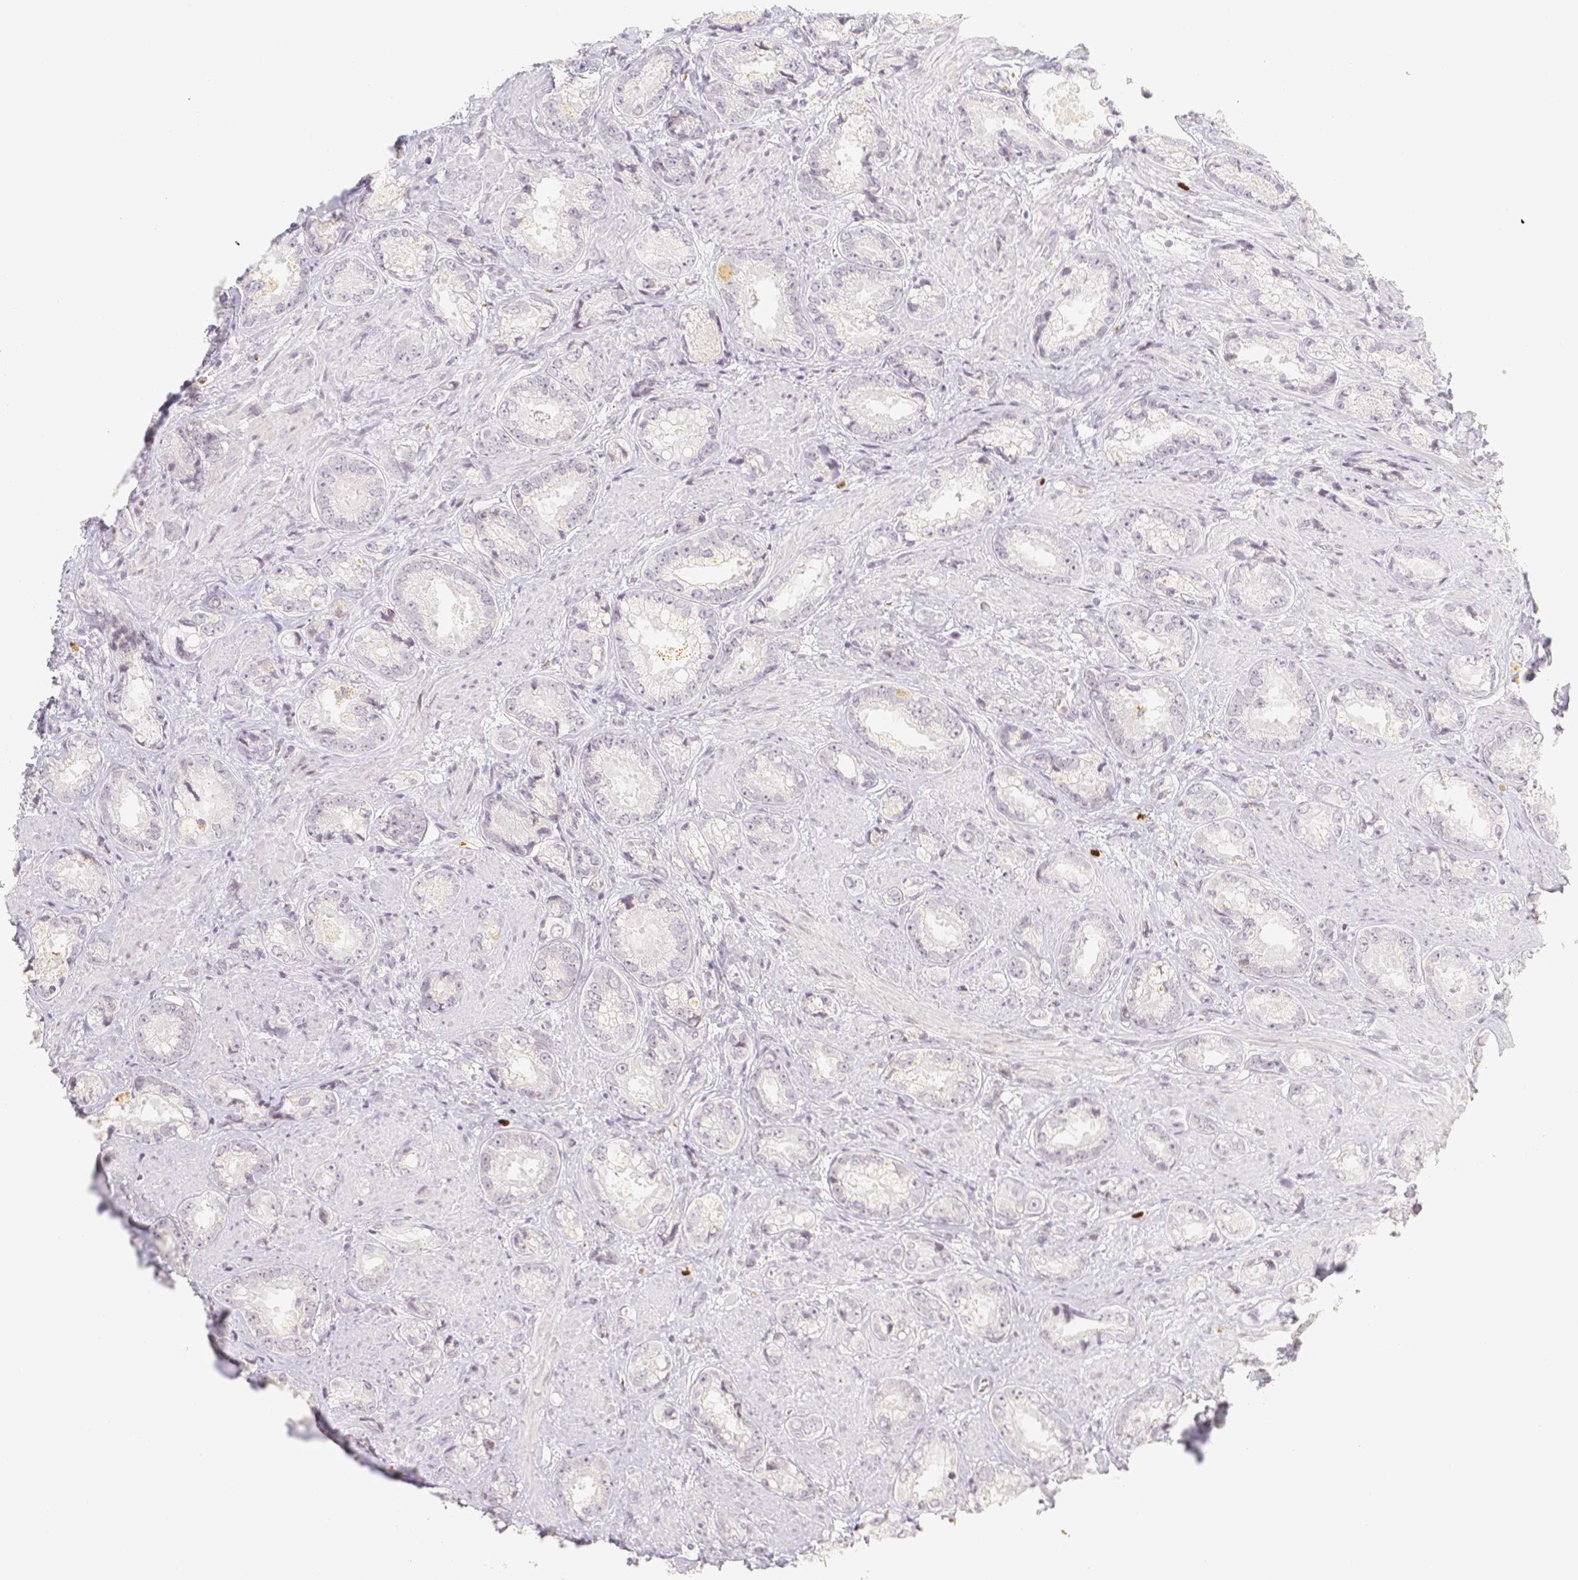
{"staining": {"intensity": "negative", "quantity": "none", "location": "none"}, "tissue": "prostate cancer", "cell_type": "Tumor cells", "image_type": "cancer", "snomed": [{"axis": "morphology", "description": "Adenocarcinoma, High grade"}, {"axis": "topography", "description": "Prostate"}], "caption": "Tumor cells are negative for protein expression in human prostate cancer (adenocarcinoma (high-grade)).", "gene": "PADI4", "patient": {"sex": "male", "age": 61}}